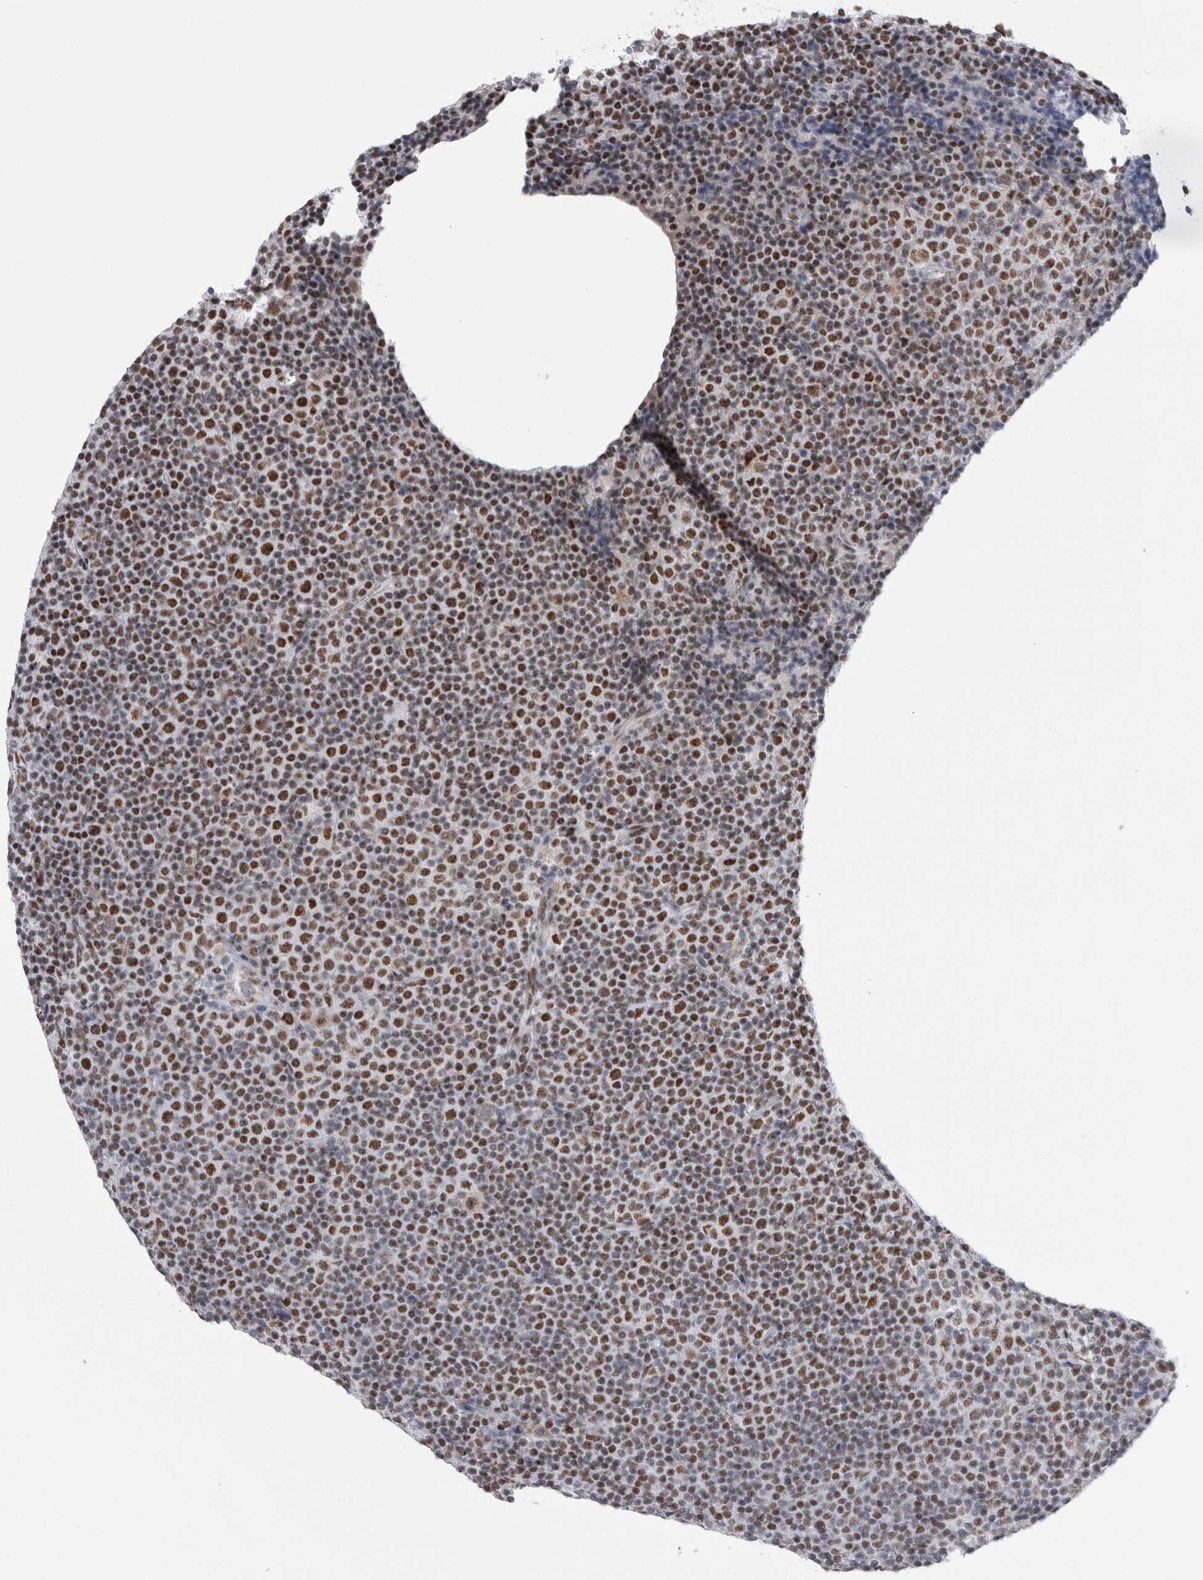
{"staining": {"intensity": "strong", "quantity": ">75%", "location": "nuclear"}, "tissue": "lymphoma", "cell_type": "Tumor cells", "image_type": "cancer", "snomed": [{"axis": "morphology", "description": "Malignant lymphoma, non-Hodgkin's type, Low grade"}, {"axis": "topography", "description": "Lymph node"}], "caption": "This is an image of immunohistochemistry staining of lymphoma, which shows strong staining in the nuclear of tumor cells.", "gene": "API5", "patient": {"sex": "female", "age": 67}}